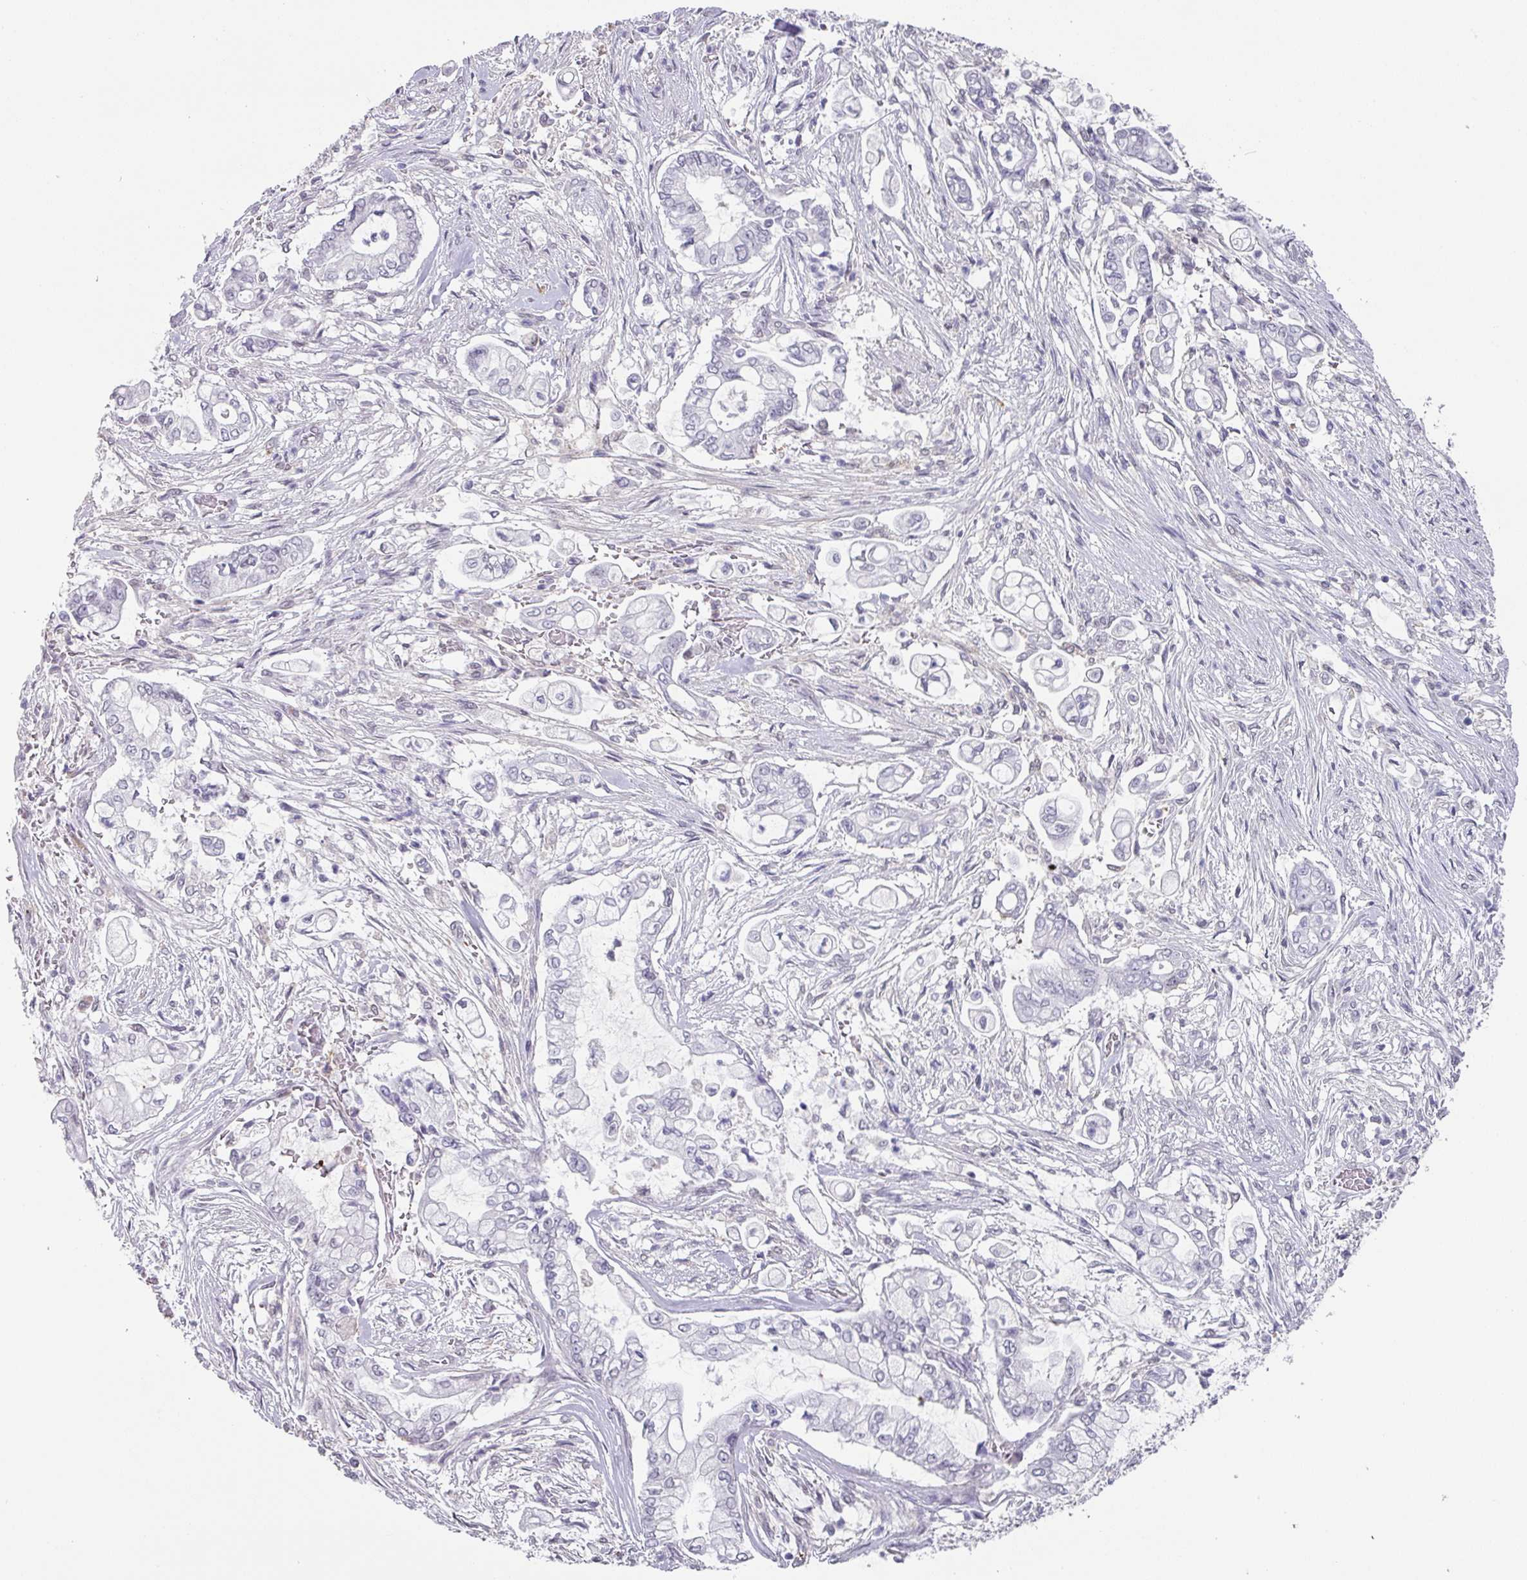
{"staining": {"intensity": "negative", "quantity": "none", "location": "none"}, "tissue": "pancreatic cancer", "cell_type": "Tumor cells", "image_type": "cancer", "snomed": [{"axis": "morphology", "description": "Adenocarcinoma, NOS"}, {"axis": "topography", "description": "Pancreas"}], "caption": "A micrograph of human pancreatic cancer is negative for staining in tumor cells.", "gene": "C1QB", "patient": {"sex": "female", "age": 69}}